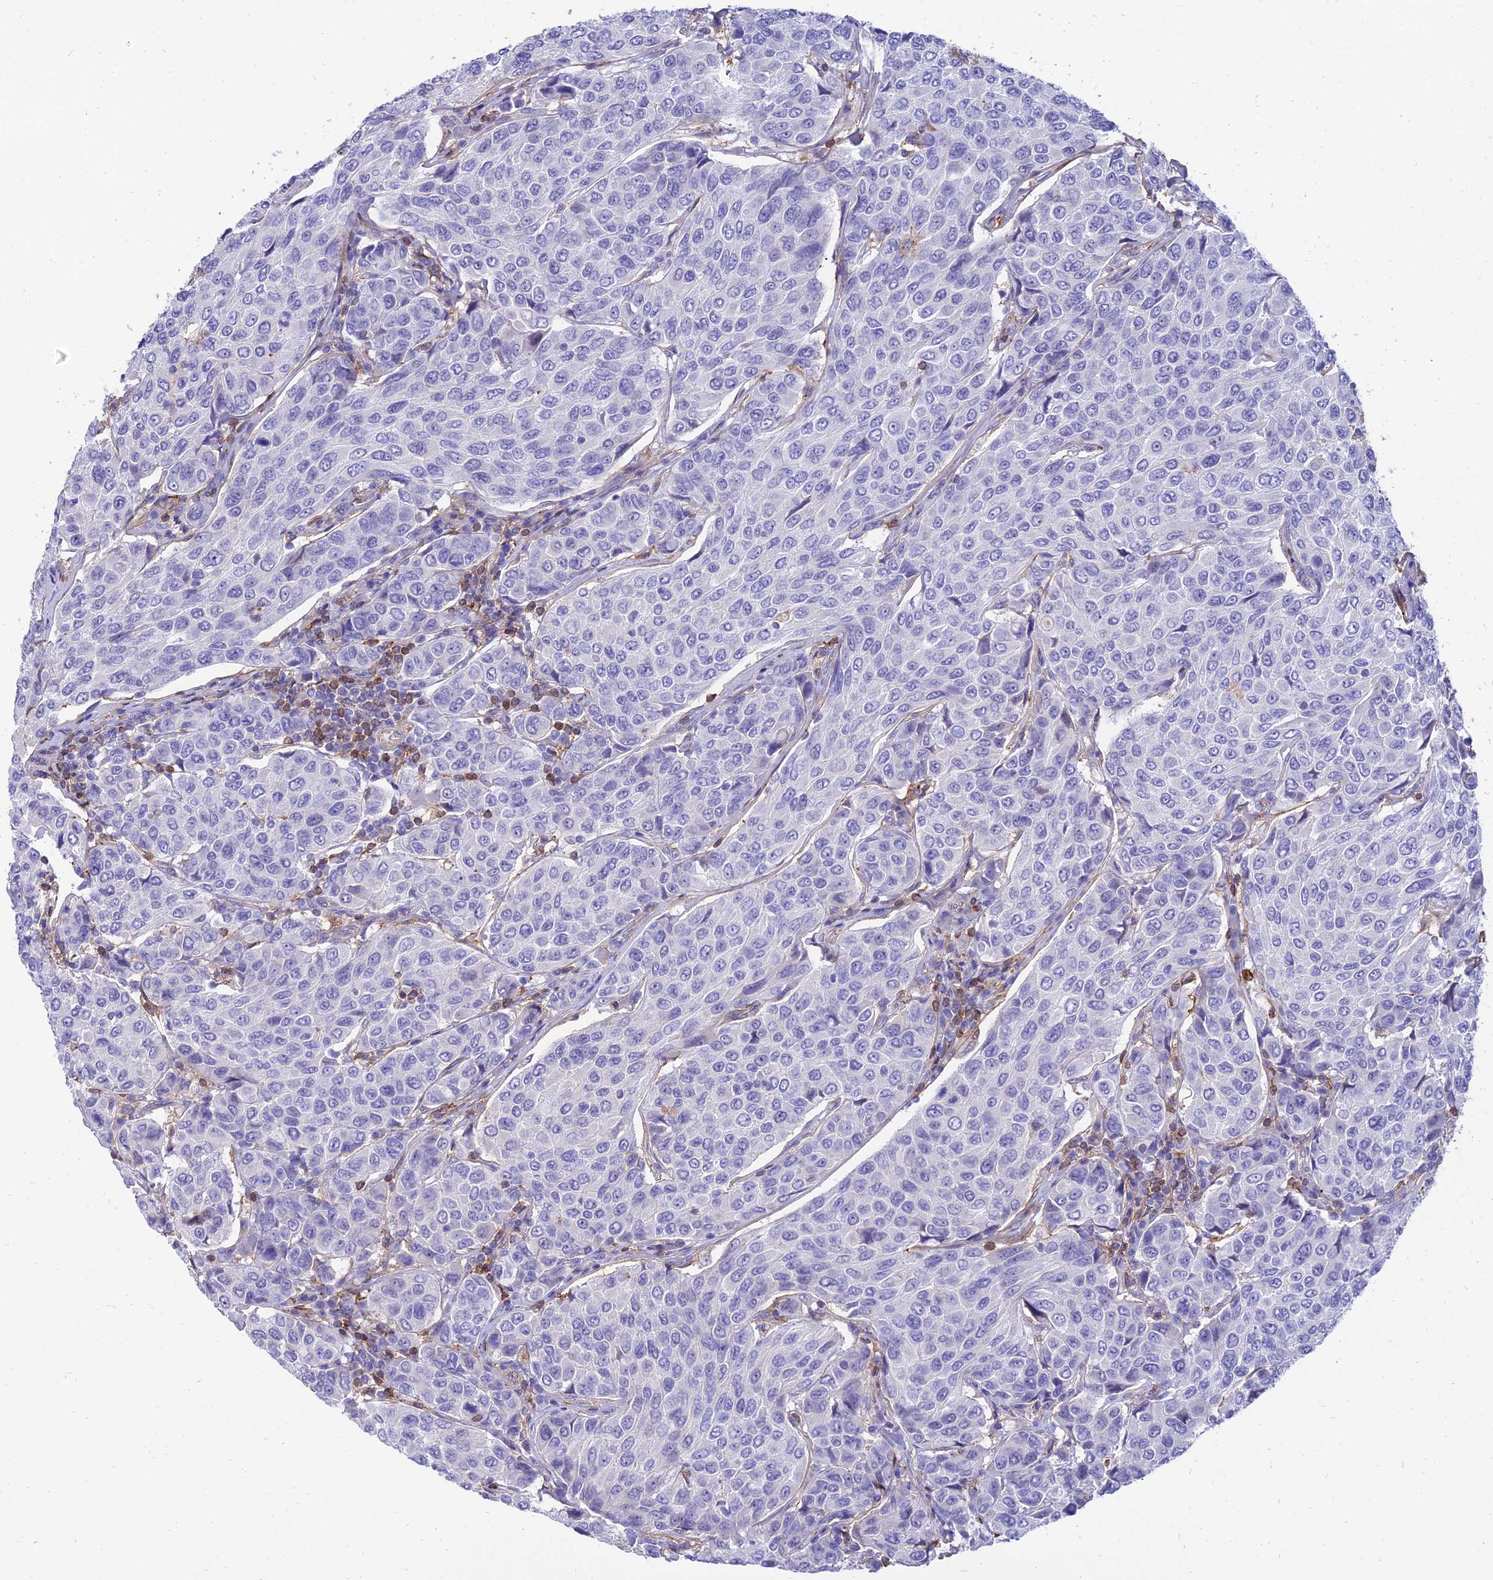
{"staining": {"intensity": "negative", "quantity": "none", "location": "none"}, "tissue": "breast cancer", "cell_type": "Tumor cells", "image_type": "cancer", "snomed": [{"axis": "morphology", "description": "Duct carcinoma"}, {"axis": "topography", "description": "Breast"}], "caption": "This is an immunohistochemistry (IHC) photomicrograph of human breast cancer (infiltrating ductal carcinoma). There is no expression in tumor cells.", "gene": "SREK1IP1", "patient": {"sex": "female", "age": 55}}